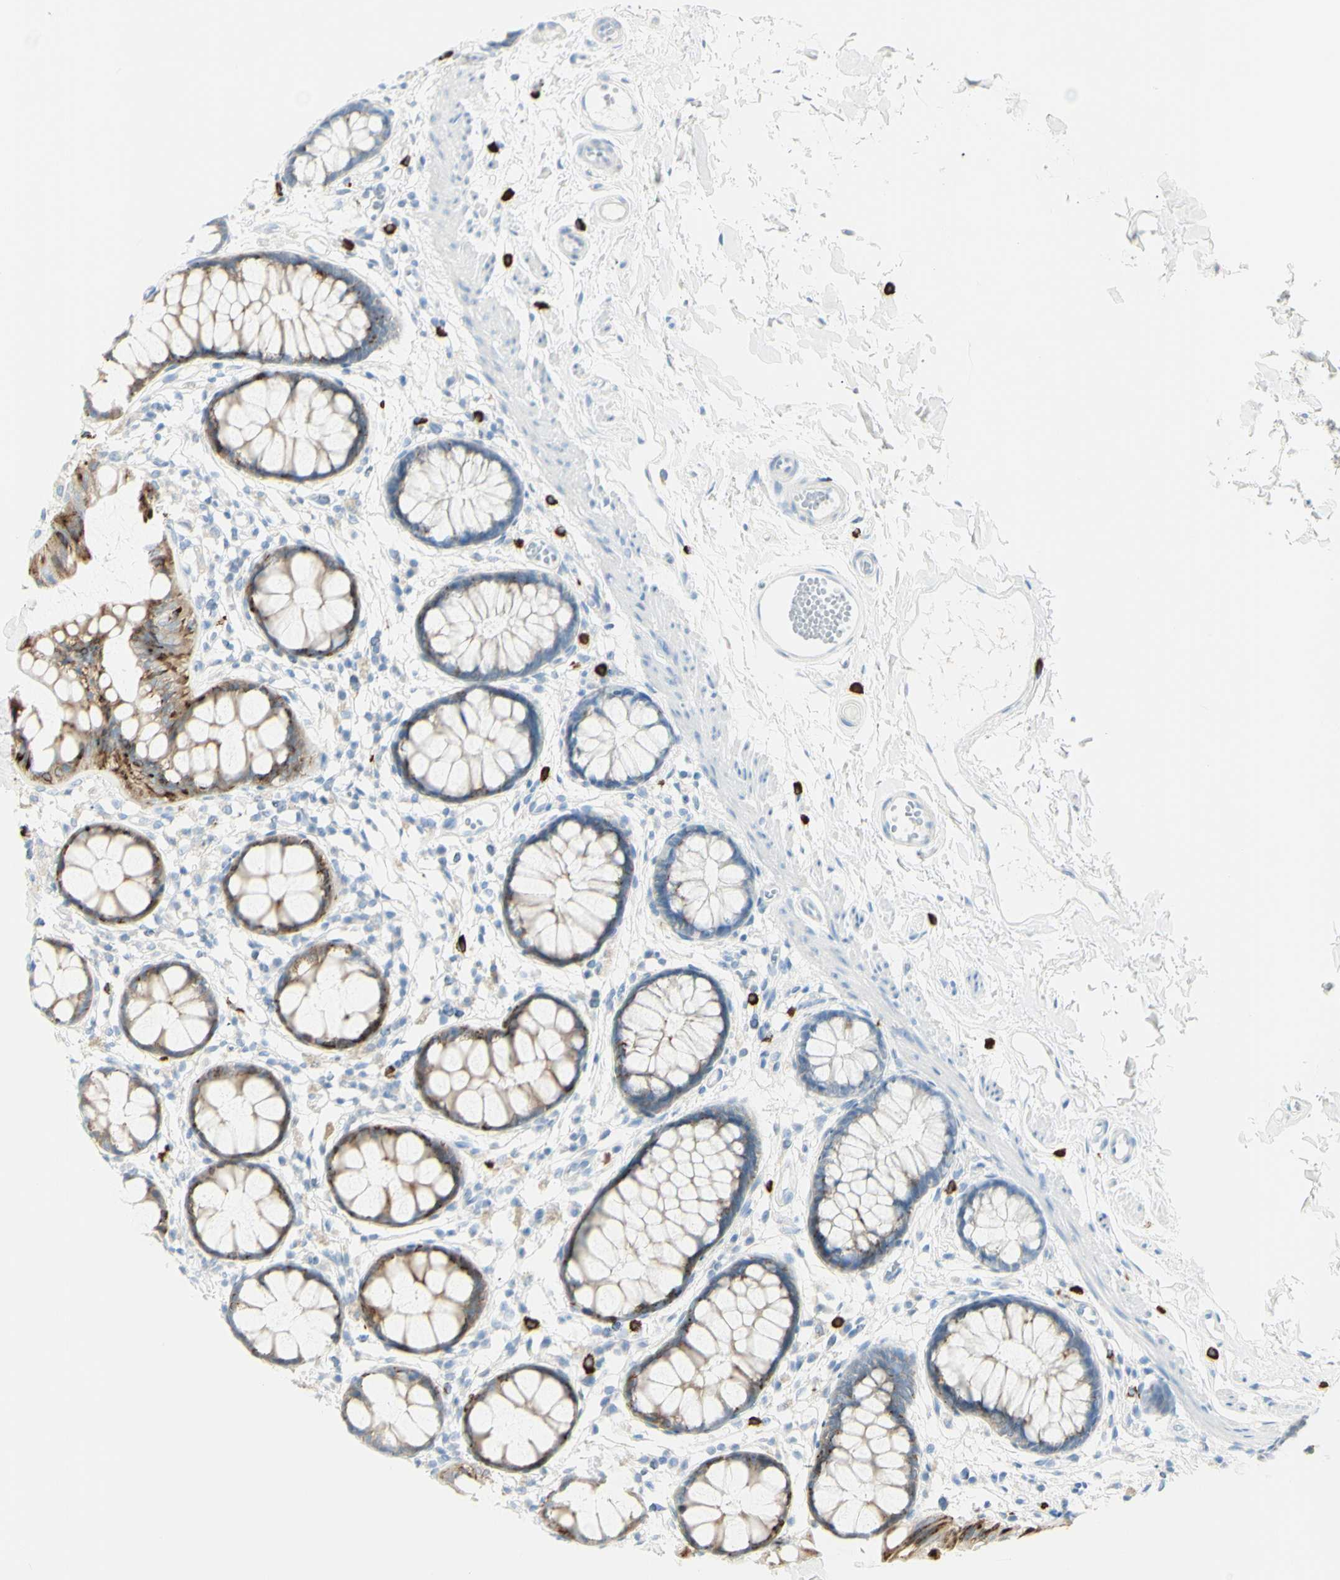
{"staining": {"intensity": "strong", "quantity": "25%-75%", "location": "cytoplasmic/membranous"}, "tissue": "rectum", "cell_type": "Glandular cells", "image_type": "normal", "snomed": [{"axis": "morphology", "description": "Normal tissue, NOS"}, {"axis": "topography", "description": "Rectum"}], "caption": "Strong cytoplasmic/membranous protein staining is seen in approximately 25%-75% of glandular cells in rectum. (brown staining indicates protein expression, while blue staining denotes nuclei).", "gene": "LETM1", "patient": {"sex": "female", "age": 66}}